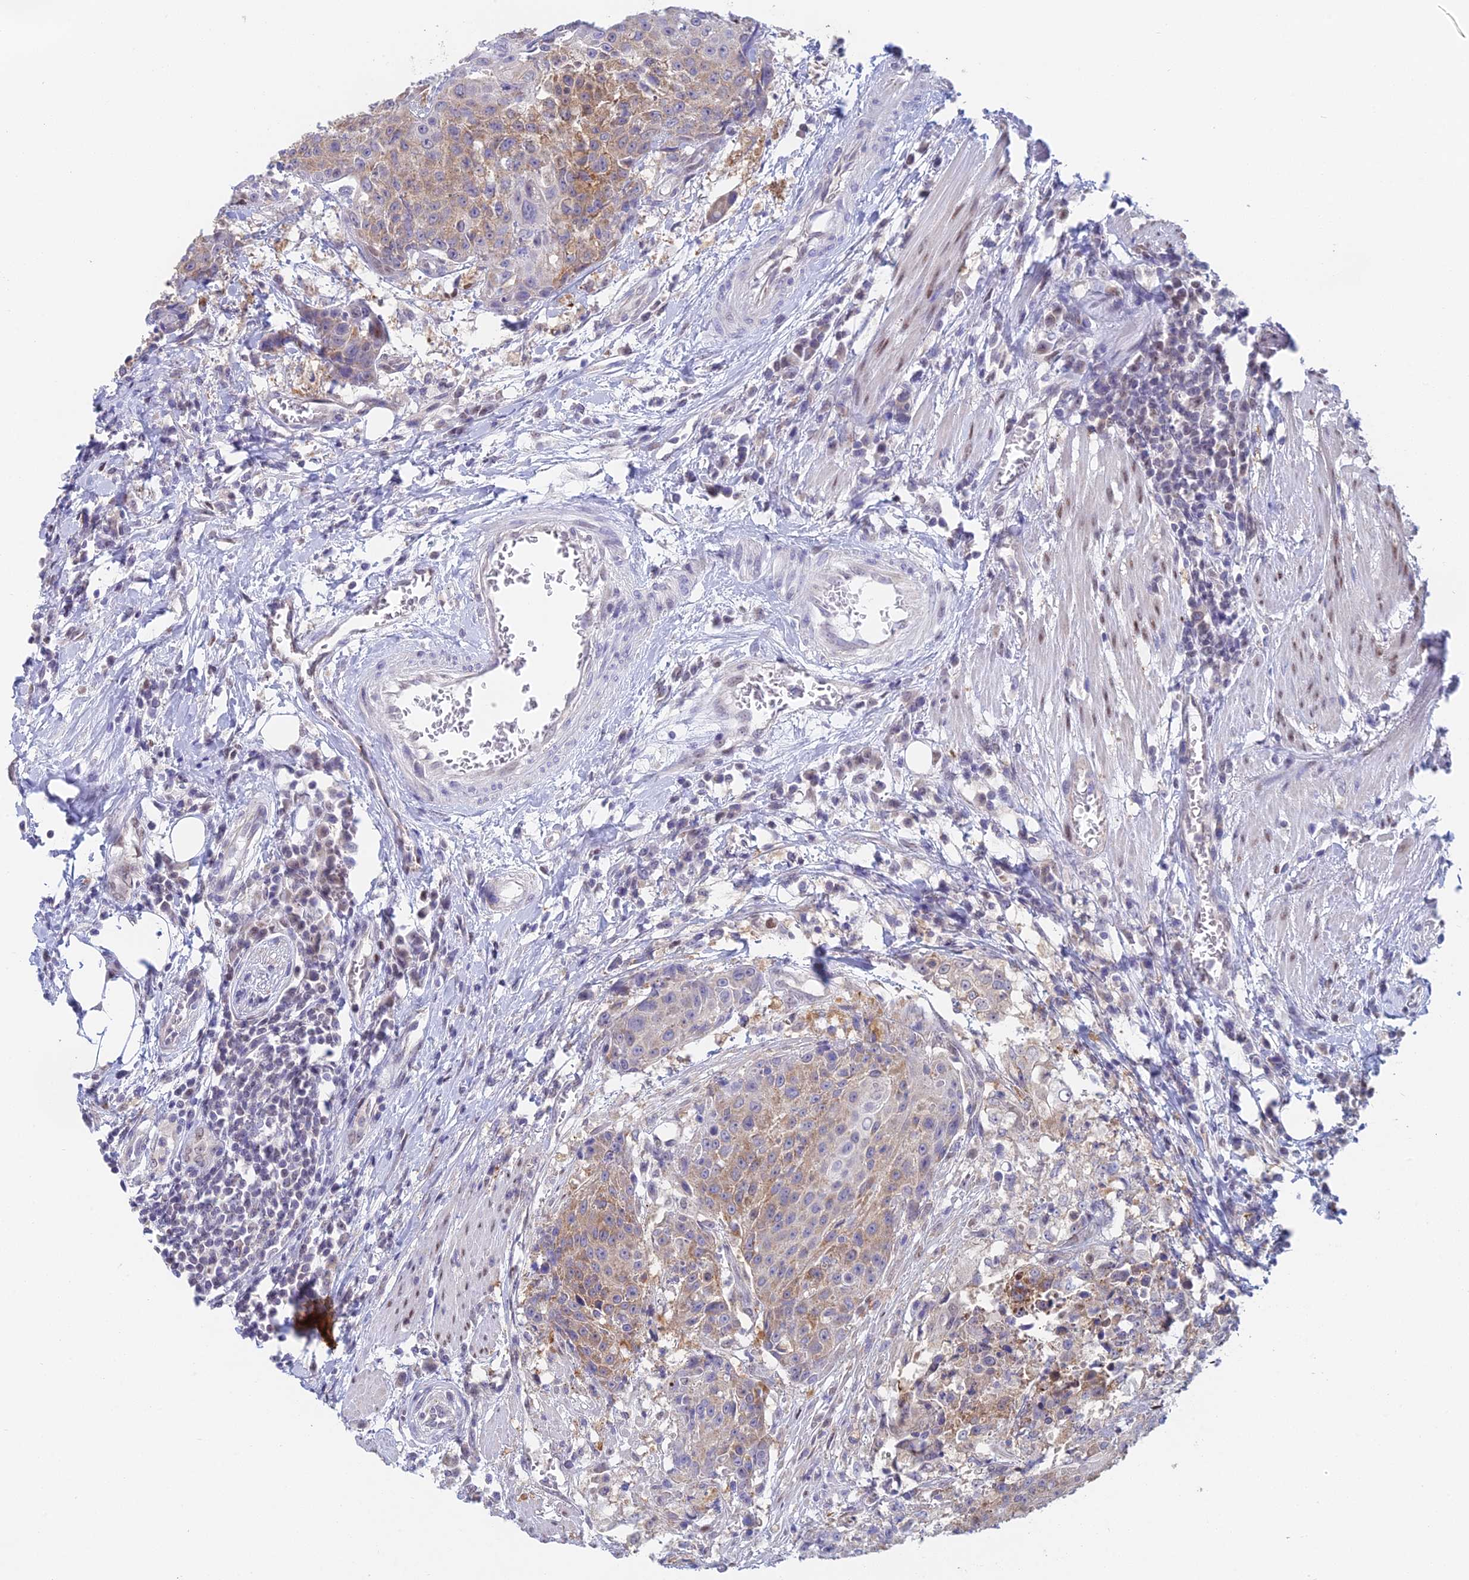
{"staining": {"intensity": "weak", "quantity": "25%-75%", "location": "cytoplasmic/membranous"}, "tissue": "urothelial cancer", "cell_type": "Tumor cells", "image_type": "cancer", "snomed": [{"axis": "morphology", "description": "Urothelial carcinoma, High grade"}, {"axis": "topography", "description": "Urinary bladder"}], "caption": "Brown immunohistochemical staining in human urothelial cancer displays weak cytoplasmic/membranous staining in approximately 25%-75% of tumor cells.", "gene": "MRPL17", "patient": {"sex": "female", "age": 63}}